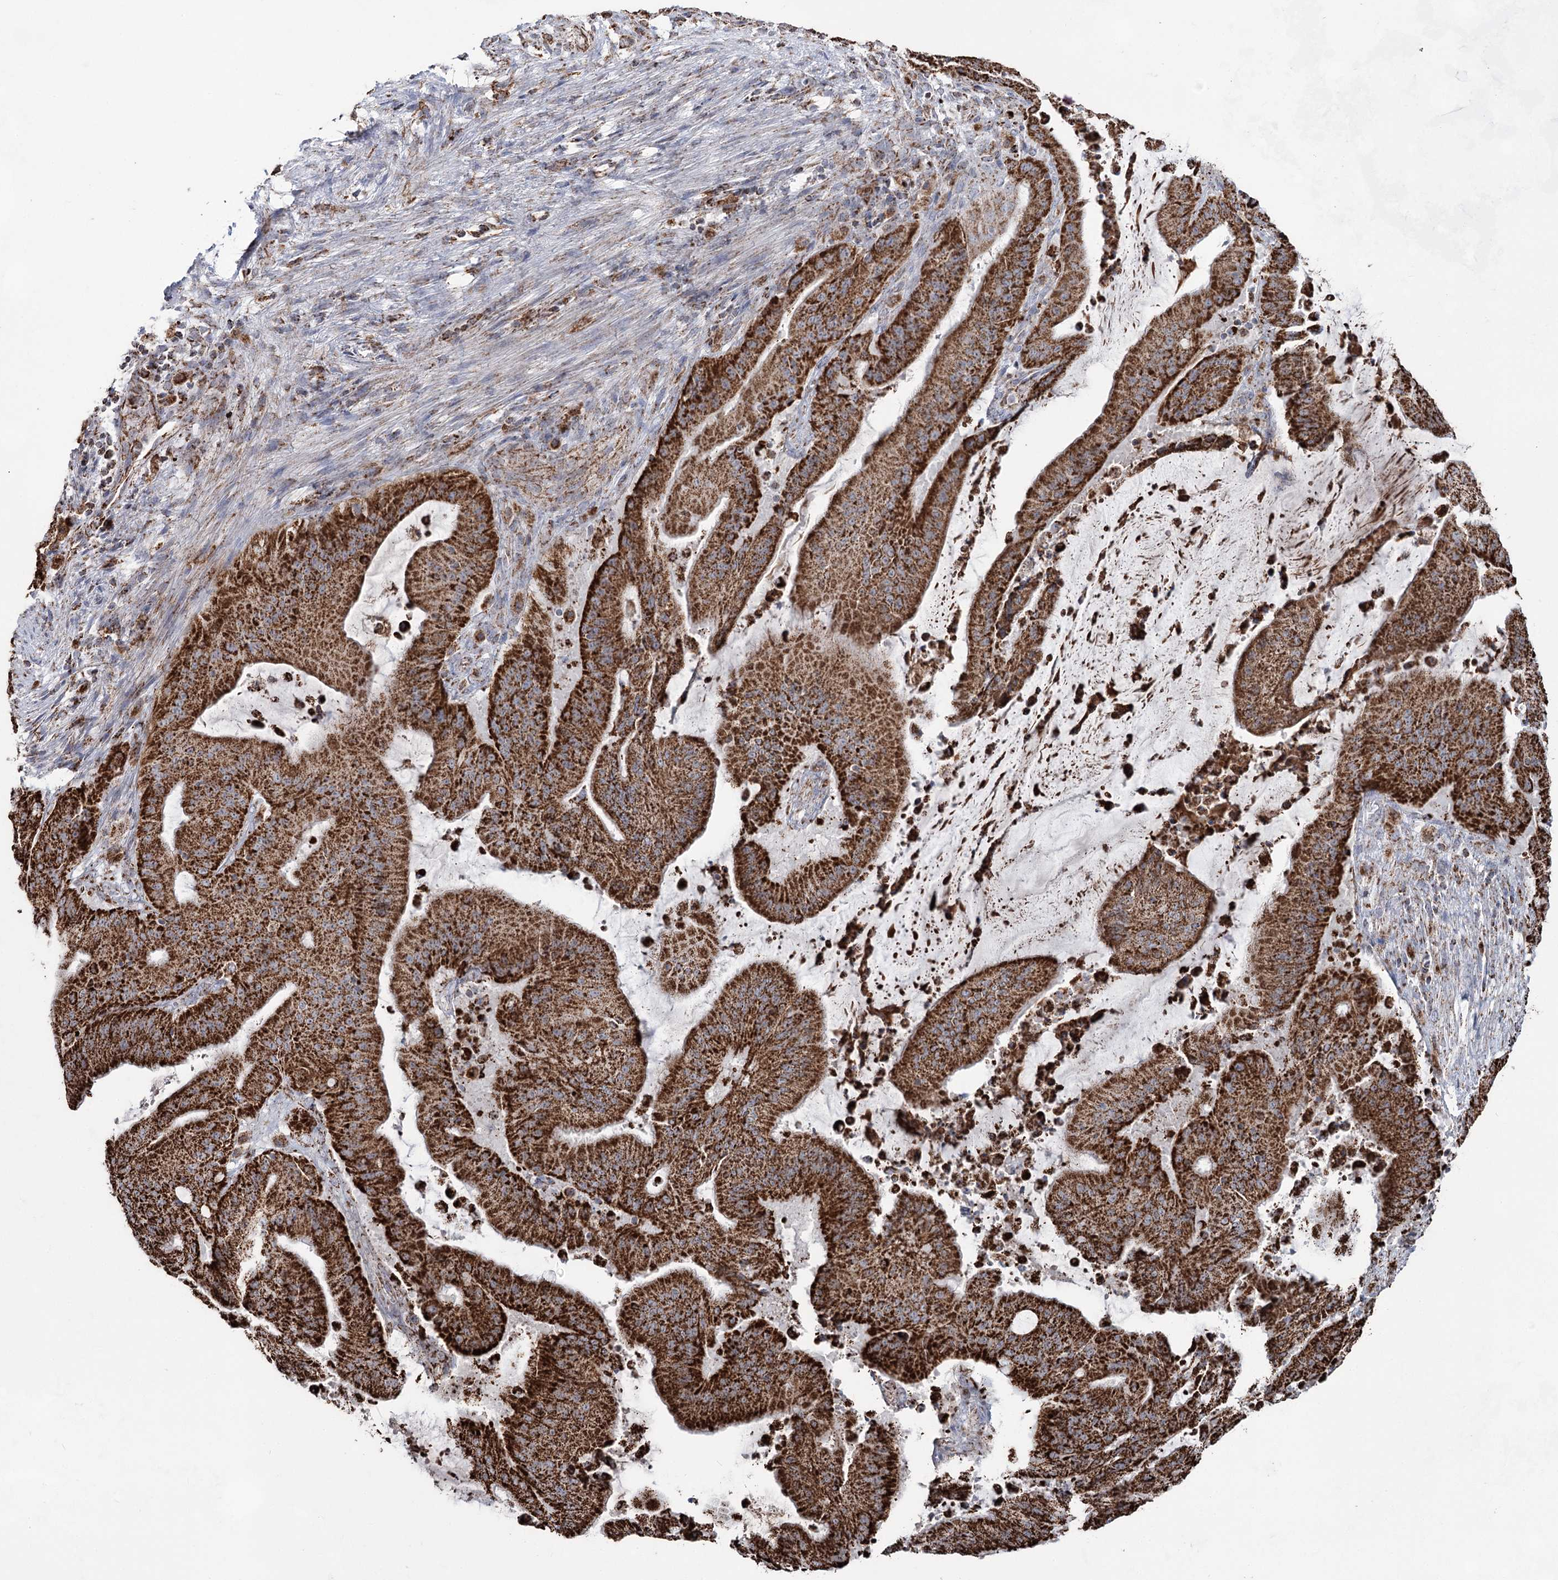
{"staining": {"intensity": "strong", "quantity": ">75%", "location": "cytoplasmic/membranous"}, "tissue": "liver cancer", "cell_type": "Tumor cells", "image_type": "cancer", "snomed": [{"axis": "morphology", "description": "Normal tissue, NOS"}, {"axis": "morphology", "description": "Cholangiocarcinoma"}, {"axis": "topography", "description": "Liver"}, {"axis": "topography", "description": "Peripheral nerve tissue"}], "caption": "Immunohistochemistry (IHC) of human liver cancer (cholangiocarcinoma) exhibits high levels of strong cytoplasmic/membranous positivity in approximately >75% of tumor cells.", "gene": "CWF19L1", "patient": {"sex": "female", "age": 73}}